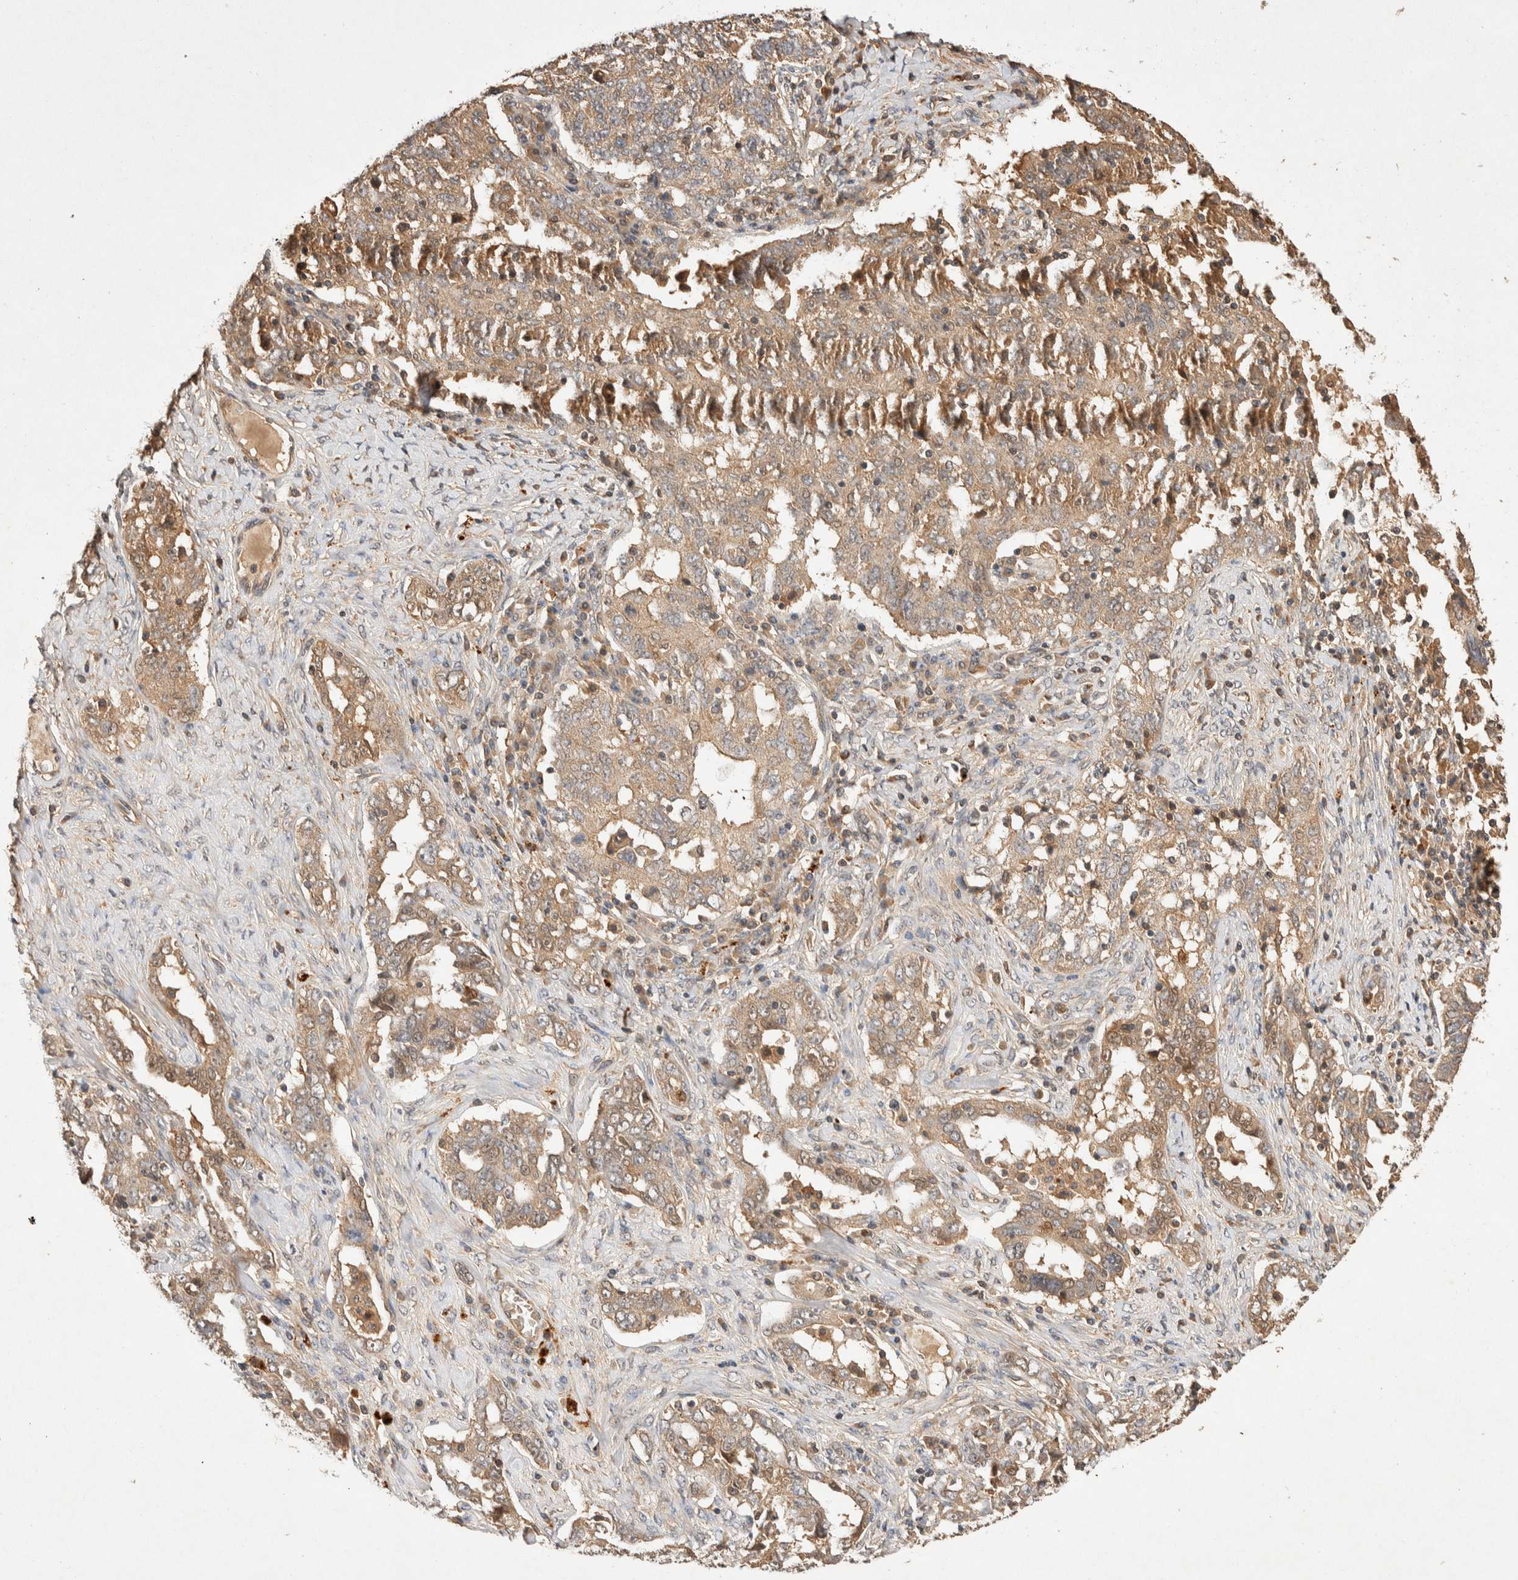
{"staining": {"intensity": "moderate", "quantity": "25%-75%", "location": "cytoplasmic/membranous"}, "tissue": "ovarian cancer", "cell_type": "Tumor cells", "image_type": "cancer", "snomed": [{"axis": "morphology", "description": "Carcinoma, endometroid"}, {"axis": "topography", "description": "Ovary"}], "caption": "About 25%-75% of tumor cells in human endometroid carcinoma (ovarian) display moderate cytoplasmic/membranous protein positivity as visualized by brown immunohistochemical staining.", "gene": "NSMAF", "patient": {"sex": "female", "age": 62}}